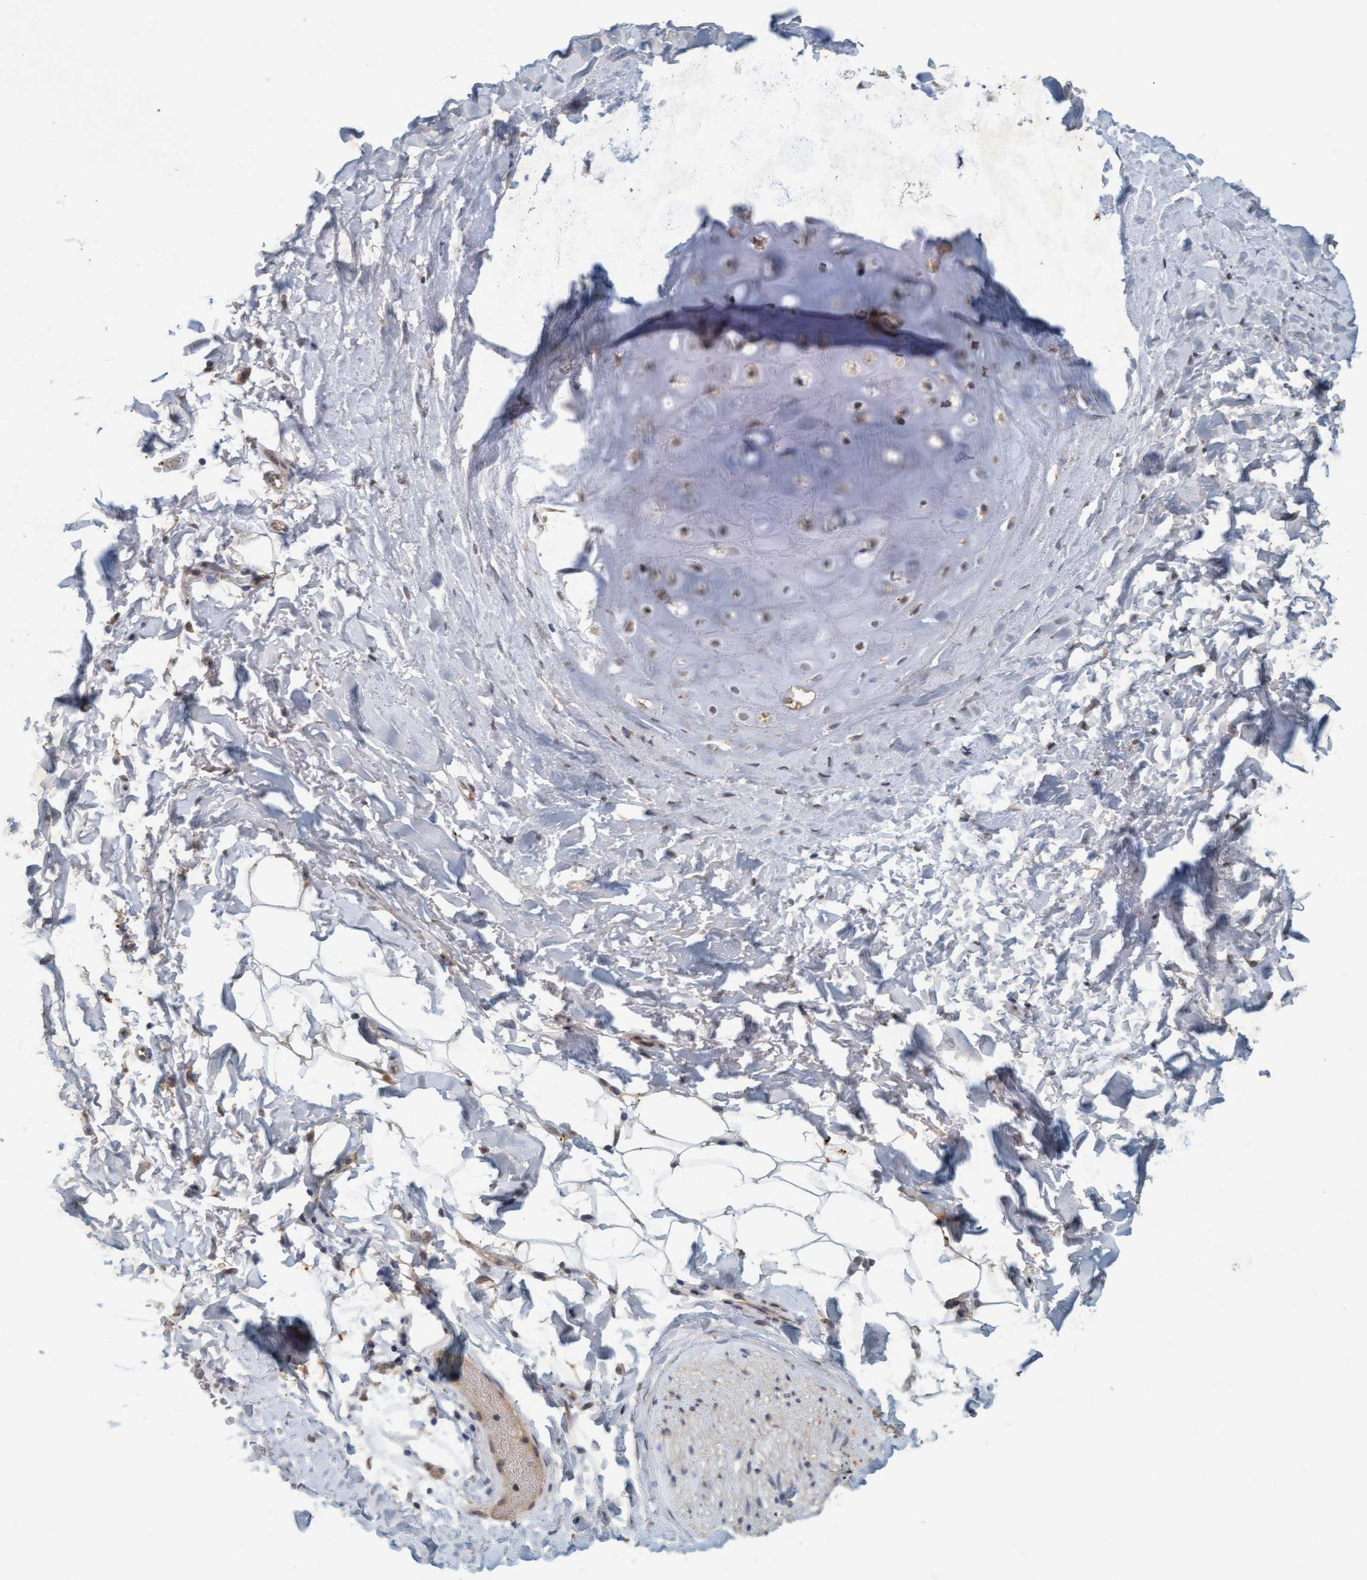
{"staining": {"intensity": "weak", "quantity": "25%-75%", "location": "cytoplasmic/membranous"}, "tissue": "adipose tissue", "cell_type": "Adipocytes", "image_type": "normal", "snomed": [{"axis": "morphology", "description": "Normal tissue, NOS"}, {"axis": "topography", "description": "Cartilage tissue"}, {"axis": "topography", "description": "Bronchus"}], "caption": "The photomicrograph displays a brown stain indicating the presence of a protein in the cytoplasmic/membranous of adipocytes in adipose tissue. Using DAB (3,3'-diaminobenzidine) (brown) and hematoxylin (blue) stains, captured at high magnification using brightfield microscopy.", "gene": "VSIG8", "patient": {"sex": "female", "age": 73}}